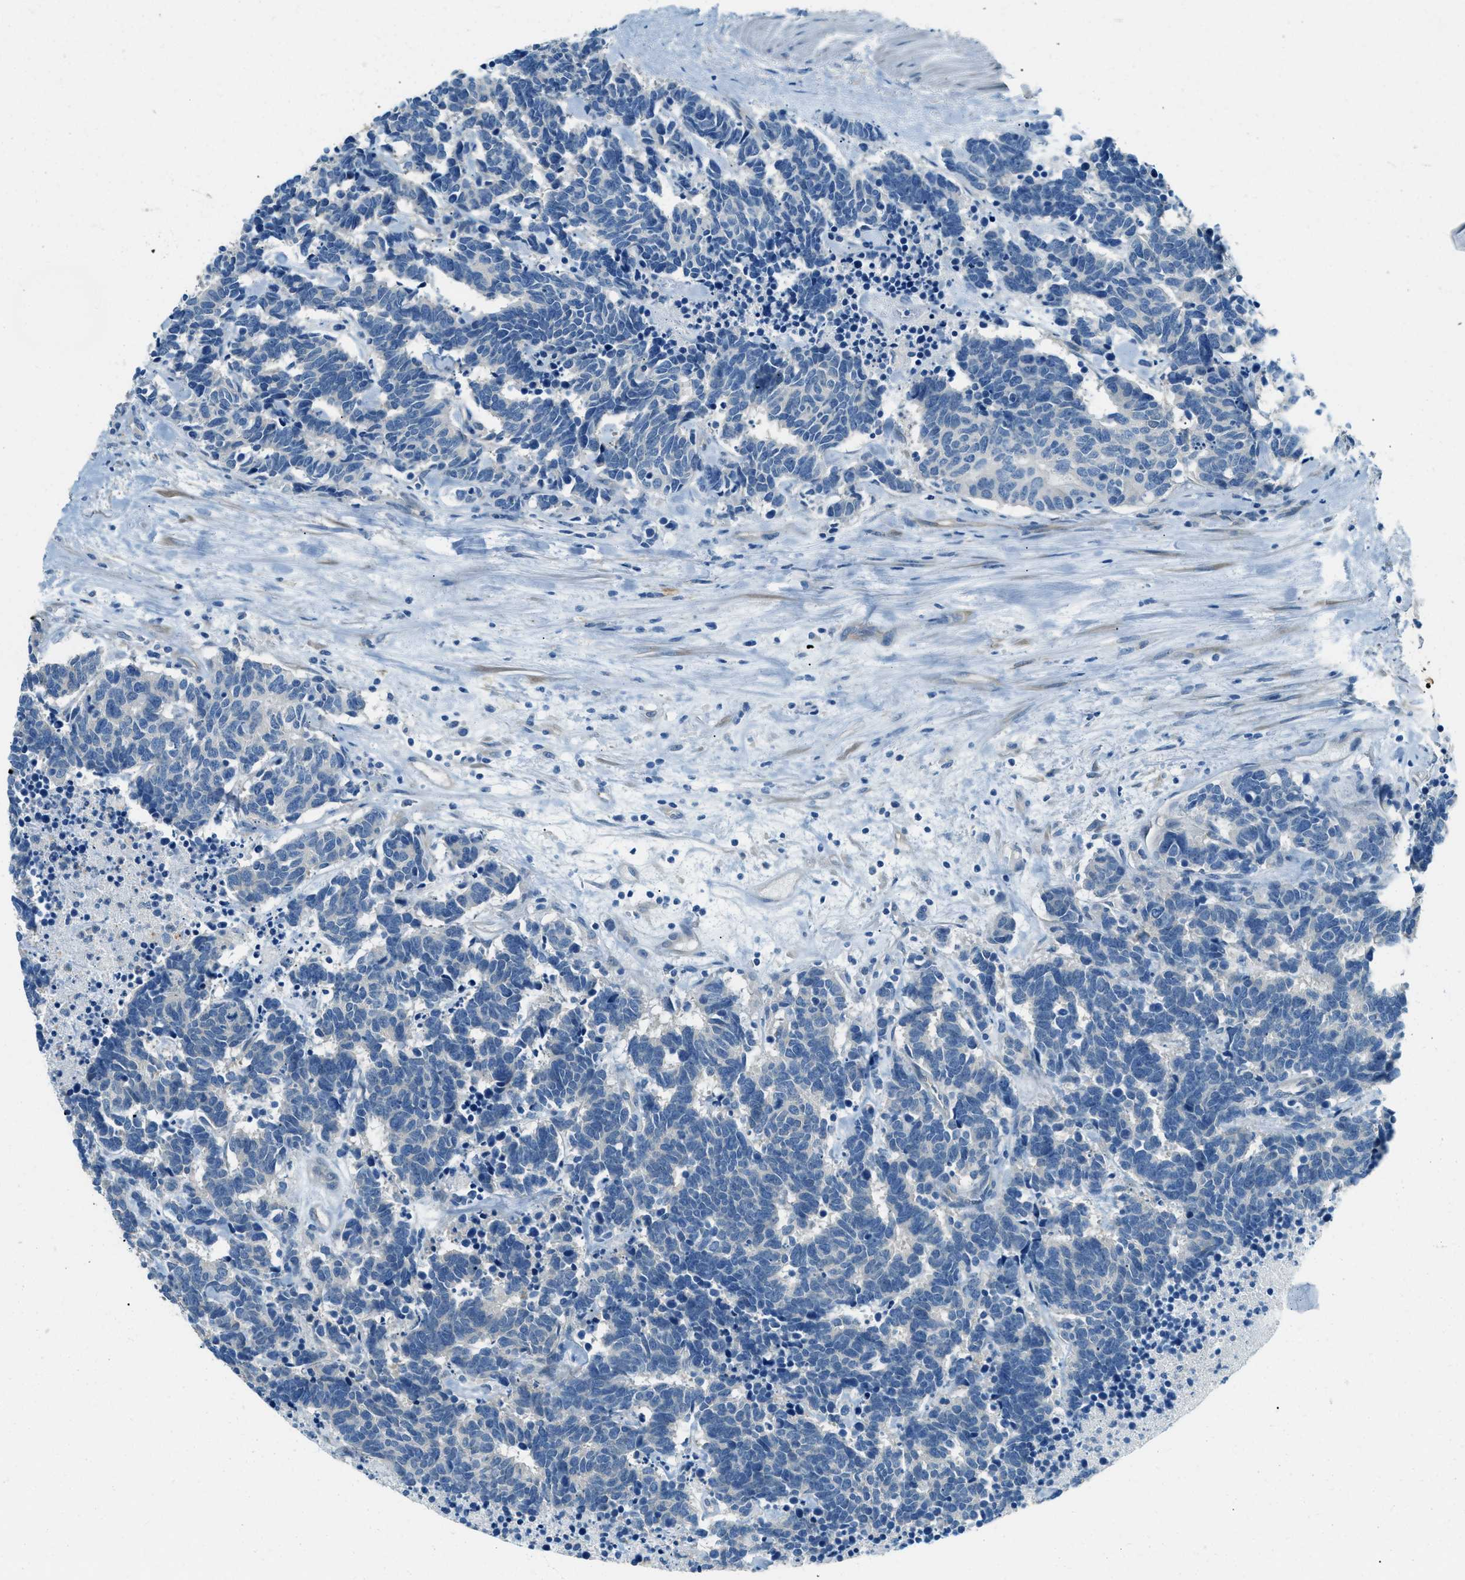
{"staining": {"intensity": "negative", "quantity": "none", "location": "none"}, "tissue": "carcinoid", "cell_type": "Tumor cells", "image_type": "cancer", "snomed": [{"axis": "morphology", "description": "Carcinoma, NOS"}, {"axis": "morphology", "description": "Carcinoid, malignant, NOS"}, {"axis": "topography", "description": "Urinary bladder"}], "caption": "Carcinoid (malignant) stained for a protein using IHC shows no positivity tumor cells.", "gene": "ZNF367", "patient": {"sex": "male", "age": 57}}